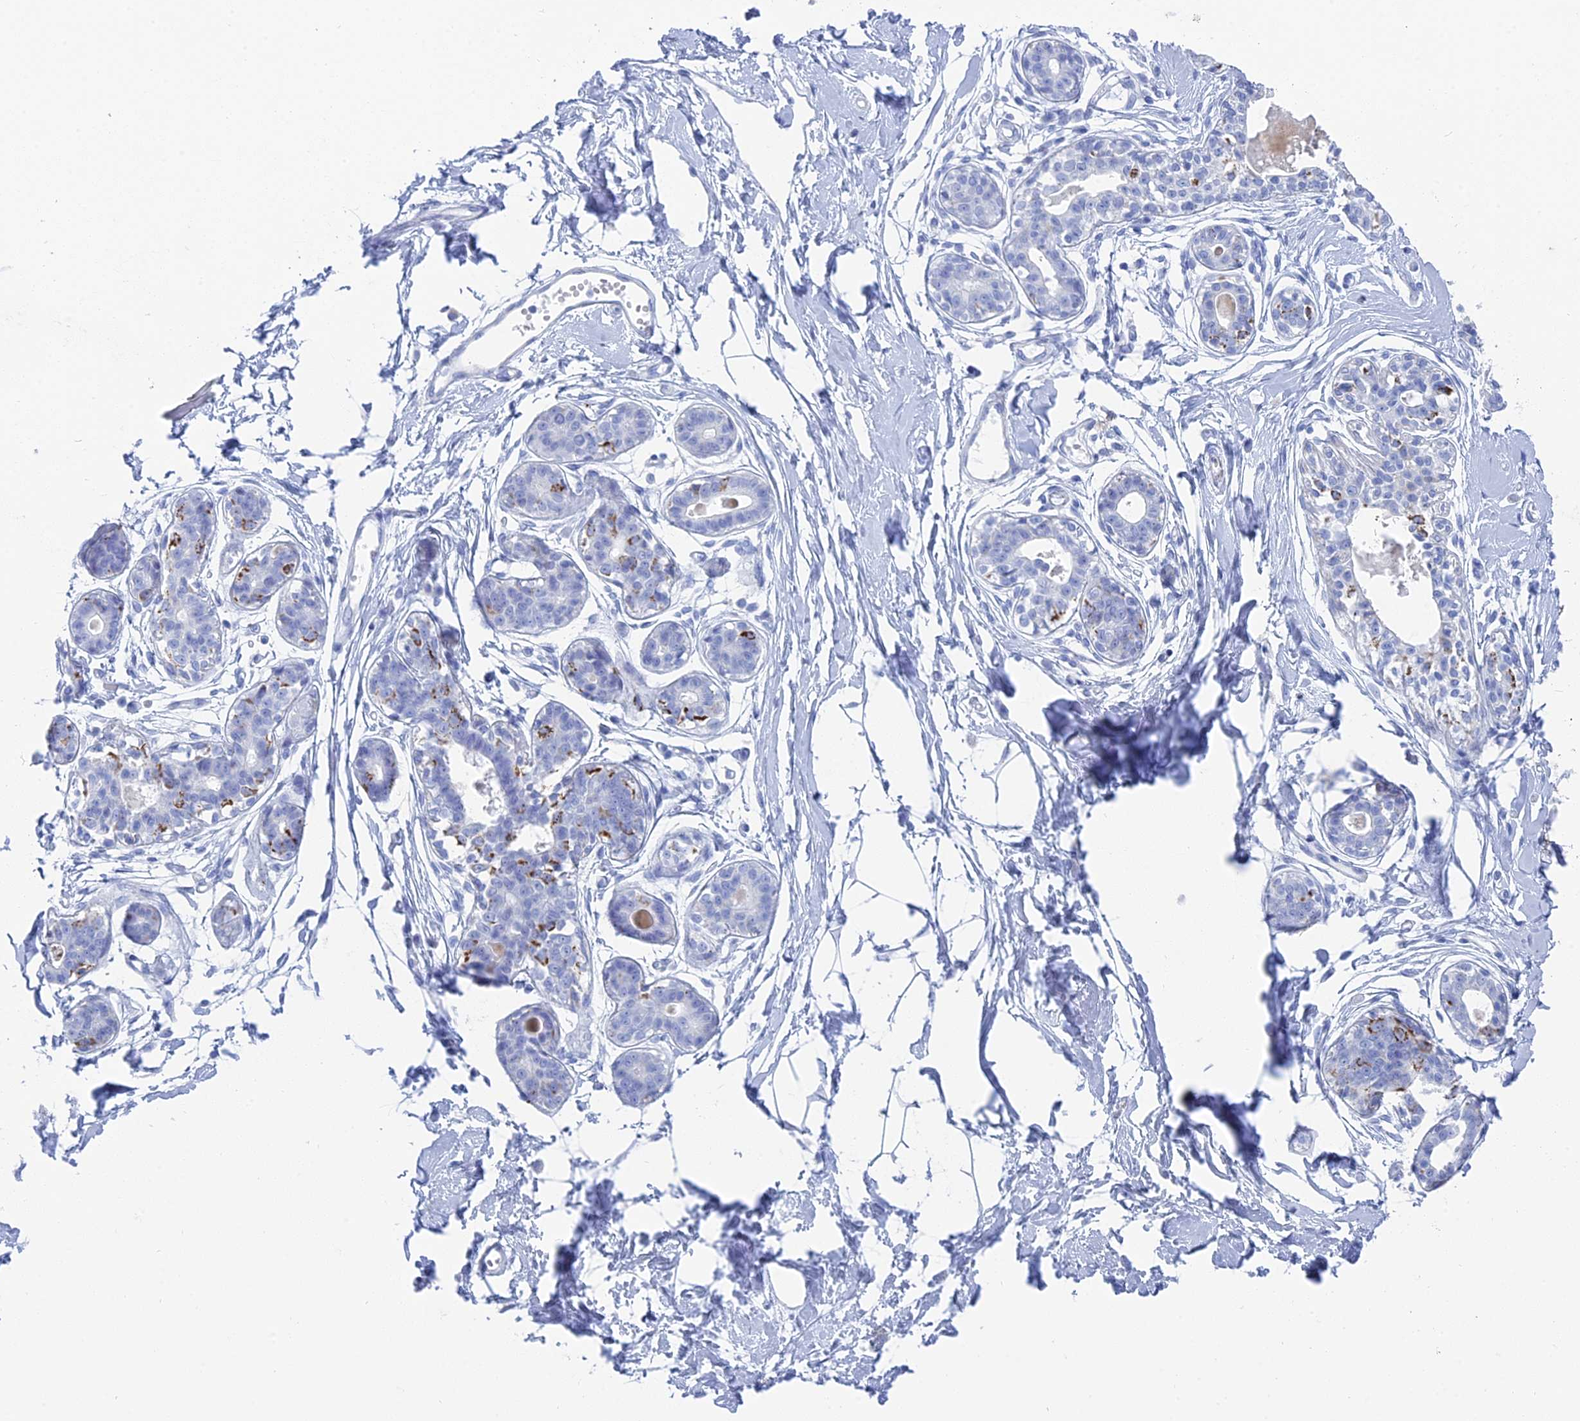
{"staining": {"intensity": "negative", "quantity": "none", "location": "none"}, "tissue": "breast", "cell_type": "Adipocytes", "image_type": "normal", "snomed": [{"axis": "morphology", "description": "Normal tissue, NOS"}, {"axis": "topography", "description": "Breast"}], "caption": "This is a micrograph of immunohistochemistry staining of unremarkable breast, which shows no positivity in adipocytes. Brightfield microscopy of IHC stained with DAB (3,3'-diaminobenzidine) (brown) and hematoxylin (blue), captured at high magnification.", "gene": "ALMS1", "patient": {"sex": "female", "age": 45}}